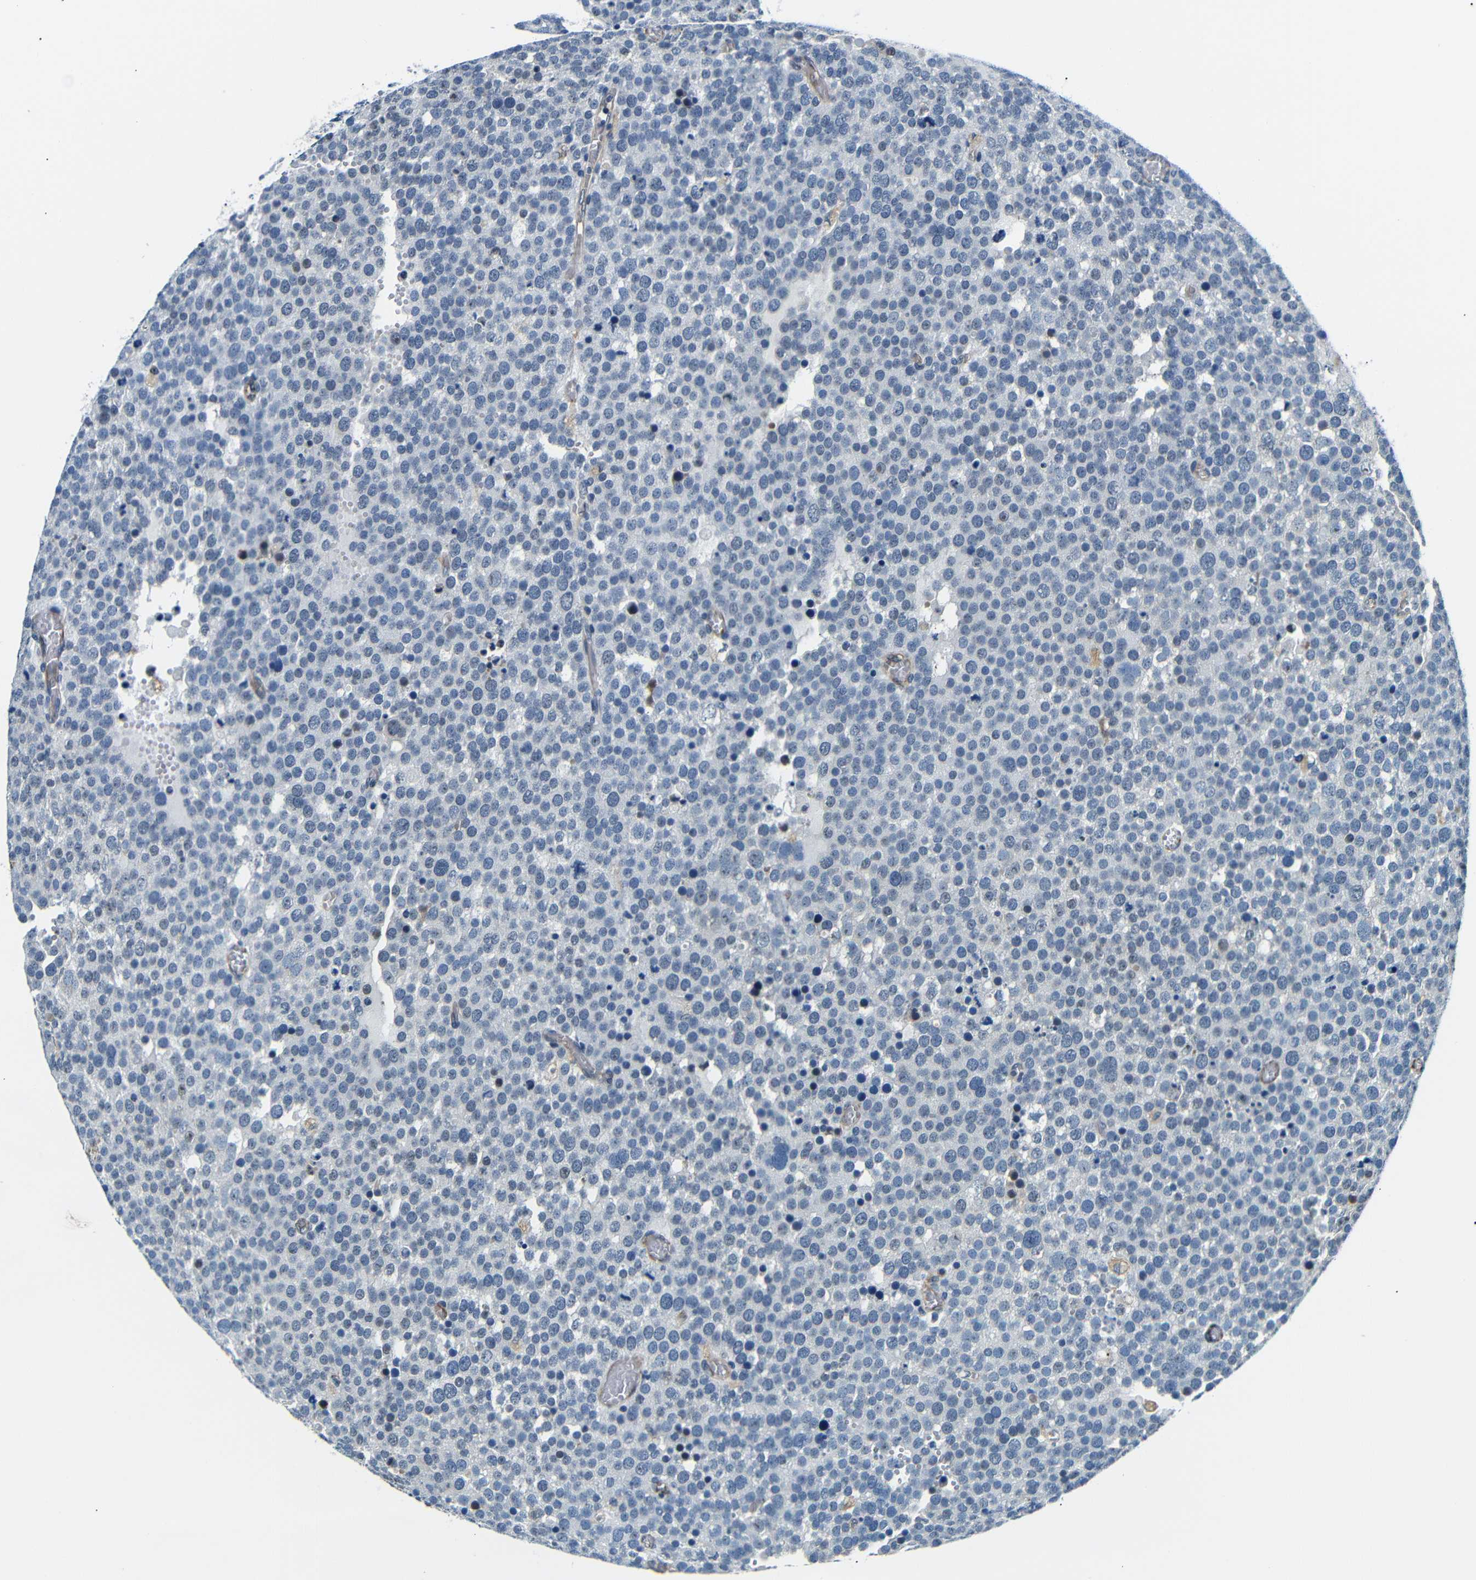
{"staining": {"intensity": "negative", "quantity": "none", "location": "none"}, "tissue": "testis cancer", "cell_type": "Tumor cells", "image_type": "cancer", "snomed": [{"axis": "morphology", "description": "Normal tissue, NOS"}, {"axis": "morphology", "description": "Seminoma, NOS"}, {"axis": "topography", "description": "Testis"}], "caption": "Testis cancer stained for a protein using immunohistochemistry exhibits no staining tumor cells.", "gene": "TAFA1", "patient": {"sex": "male", "age": 71}}